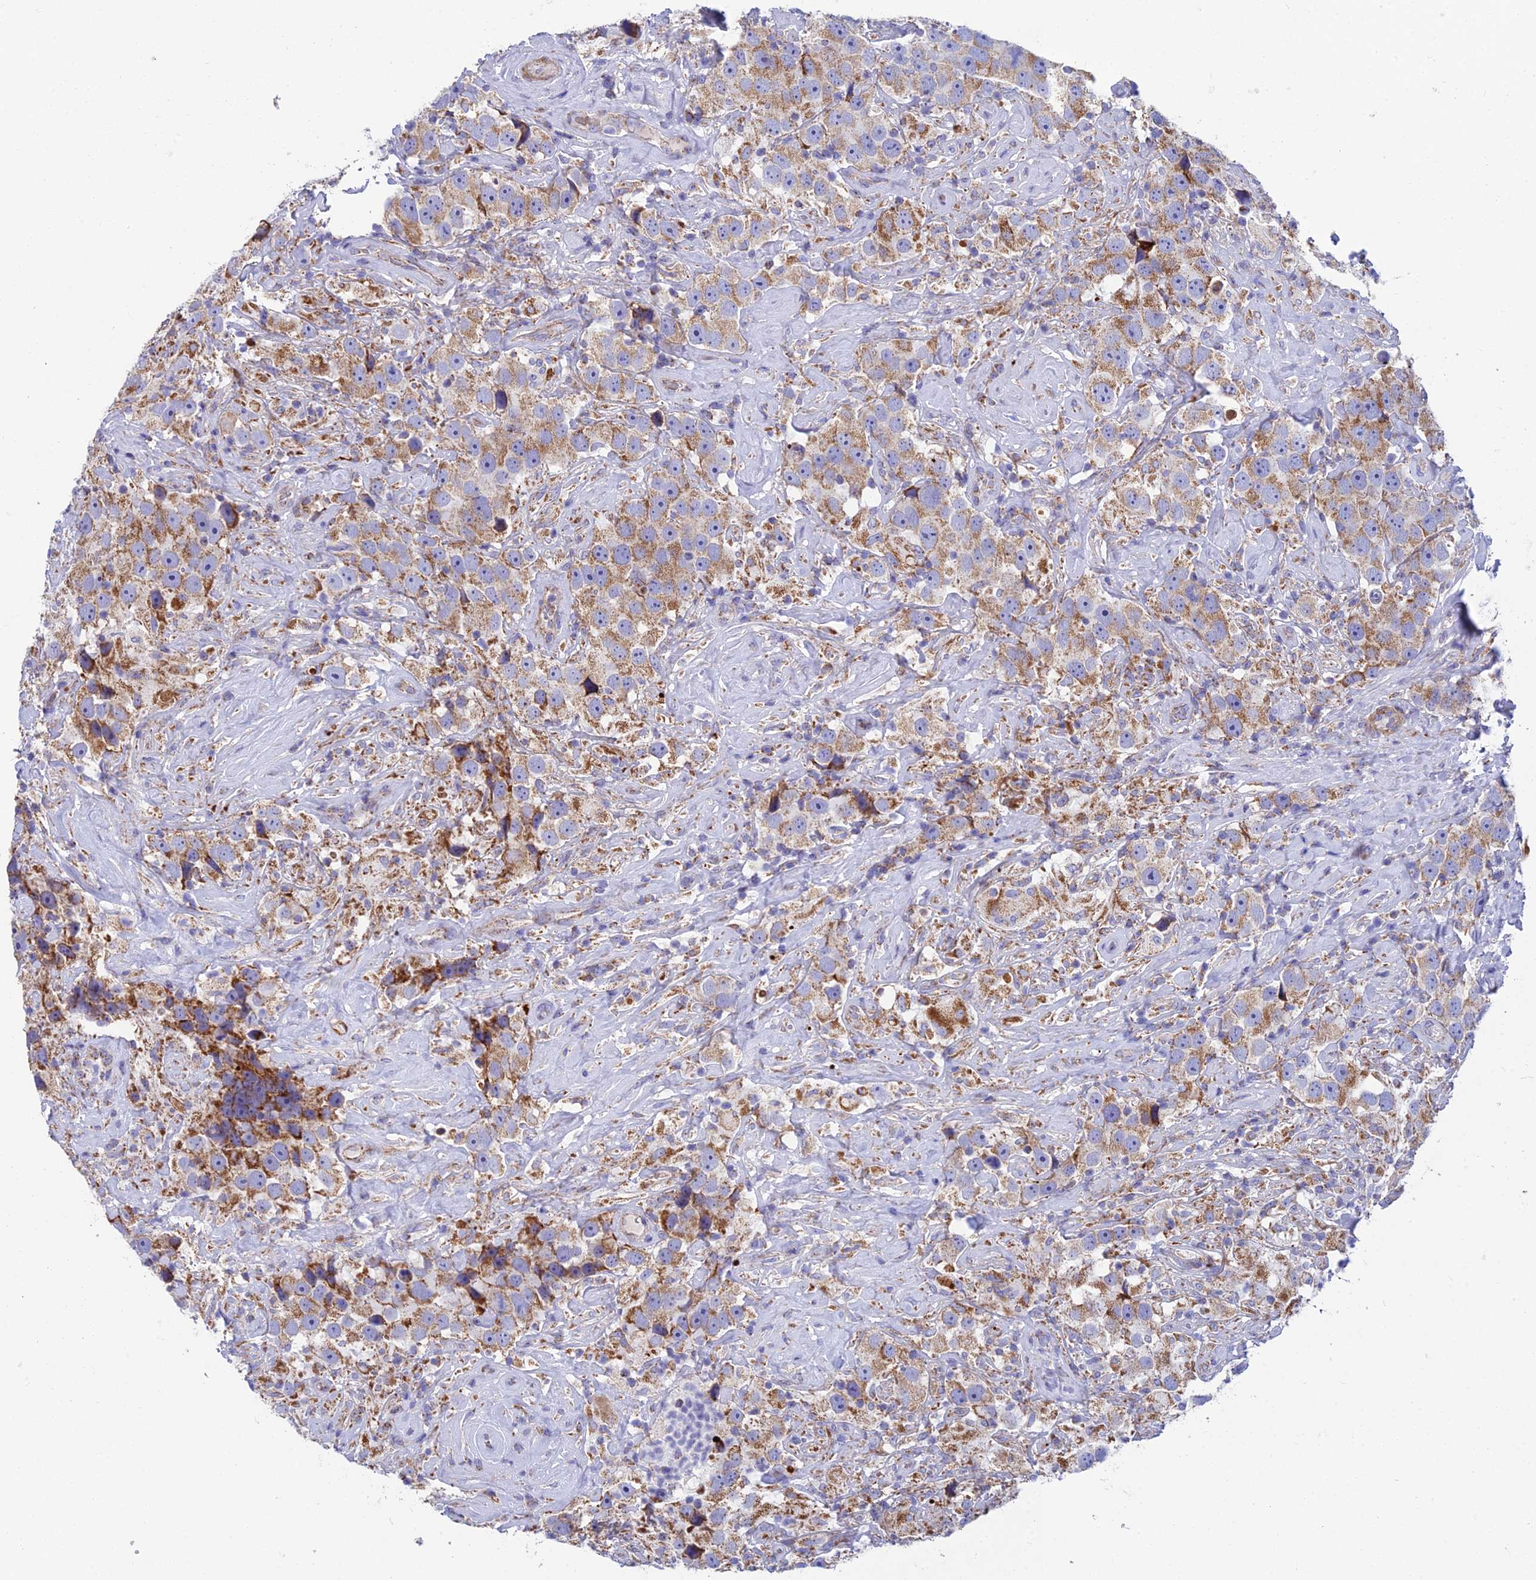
{"staining": {"intensity": "moderate", "quantity": ">75%", "location": "cytoplasmic/membranous"}, "tissue": "testis cancer", "cell_type": "Tumor cells", "image_type": "cancer", "snomed": [{"axis": "morphology", "description": "Seminoma, NOS"}, {"axis": "topography", "description": "Testis"}], "caption": "The immunohistochemical stain highlights moderate cytoplasmic/membranous staining in tumor cells of seminoma (testis) tissue.", "gene": "CSPG4", "patient": {"sex": "male", "age": 49}}